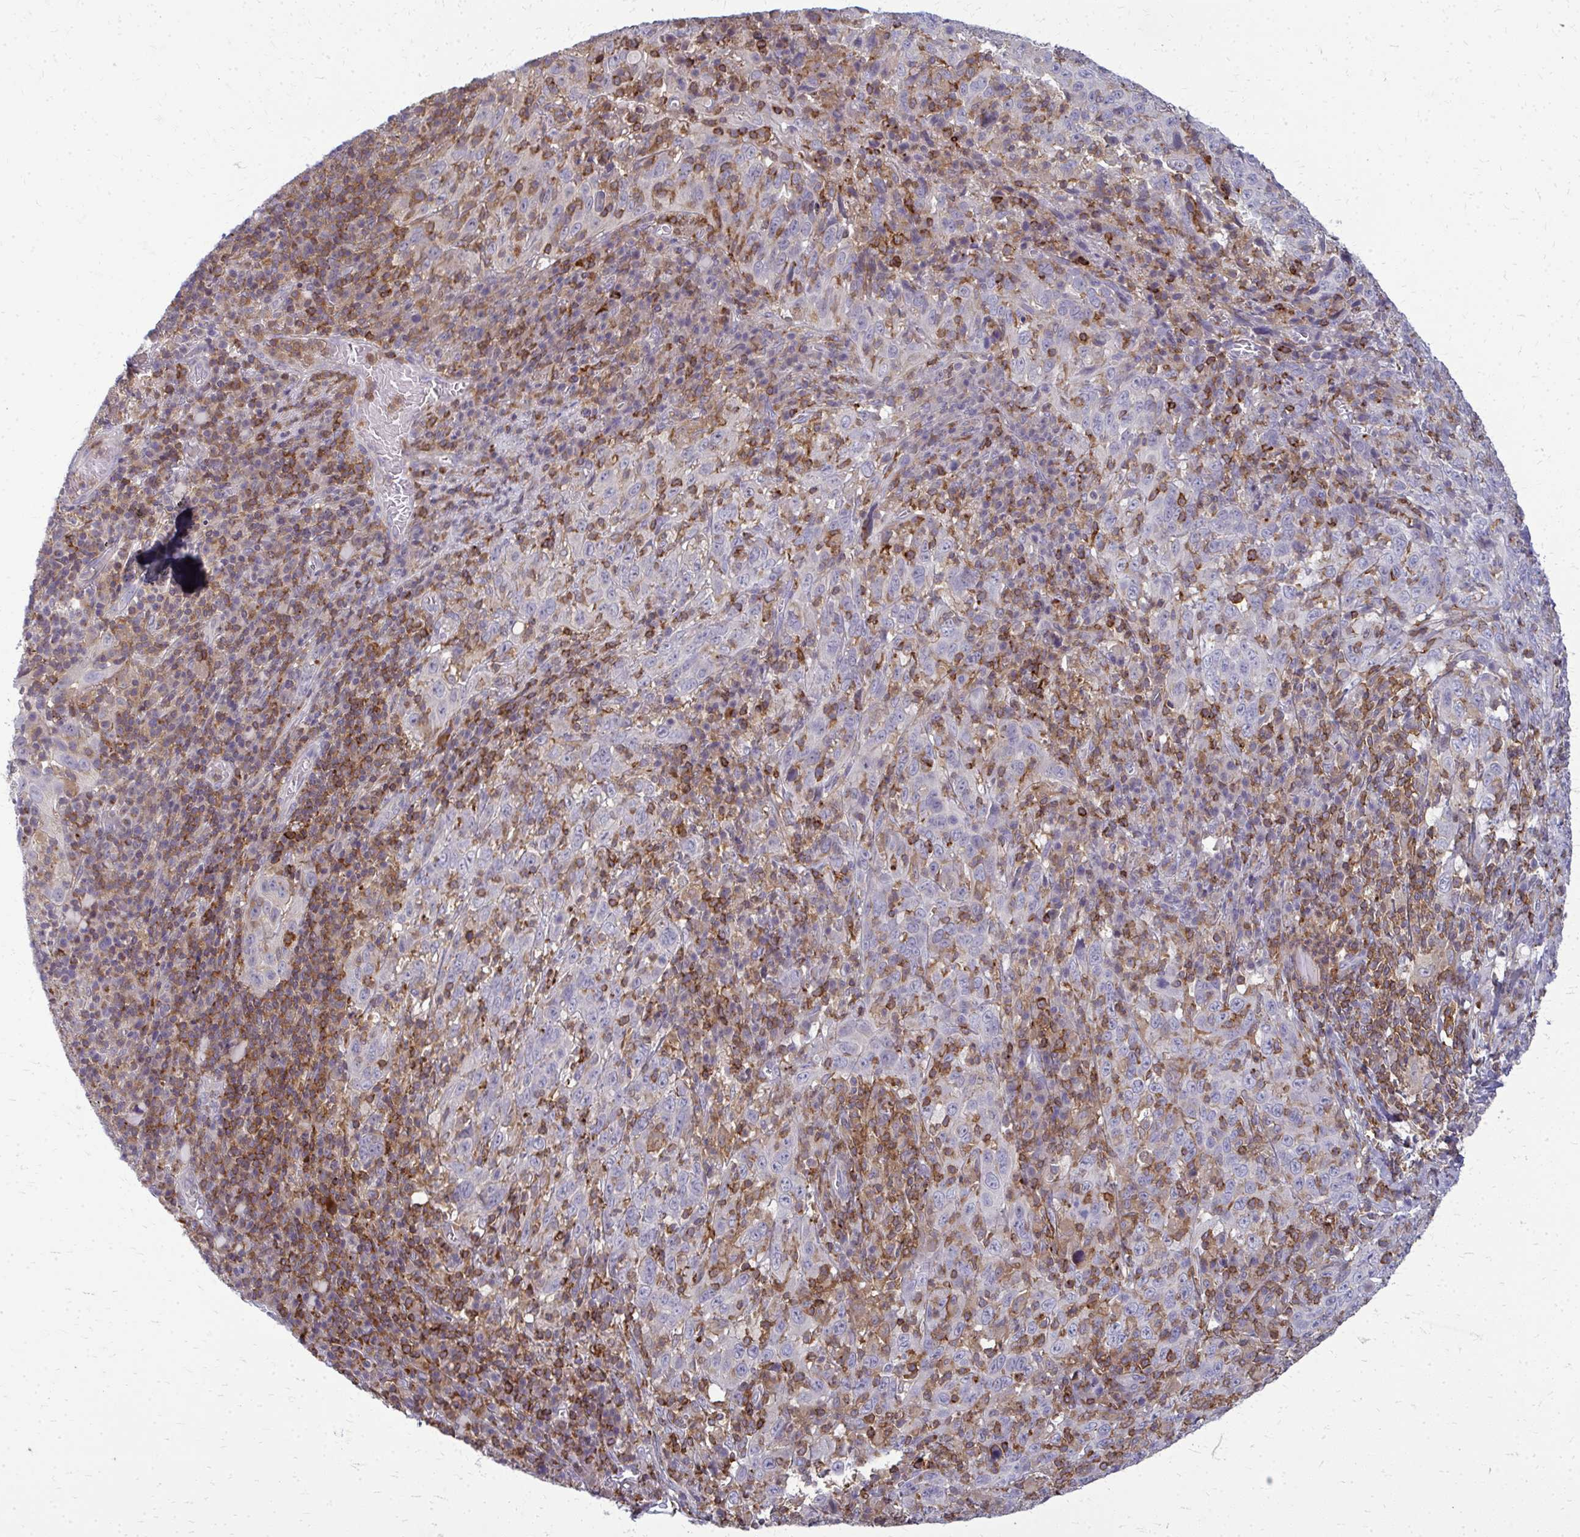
{"staining": {"intensity": "negative", "quantity": "none", "location": "none"}, "tissue": "cervical cancer", "cell_type": "Tumor cells", "image_type": "cancer", "snomed": [{"axis": "morphology", "description": "Squamous cell carcinoma, NOS"}, {"axis": "topography", "description": "Cervix"}], "caption": "DAB immunohistochemical staining of cervical cancer (squamous cell carcinoma) demonstrates no significant expression in tumor cells.", "gene": "AP5M1", "patient": {"sex": "female", "age": 46}}